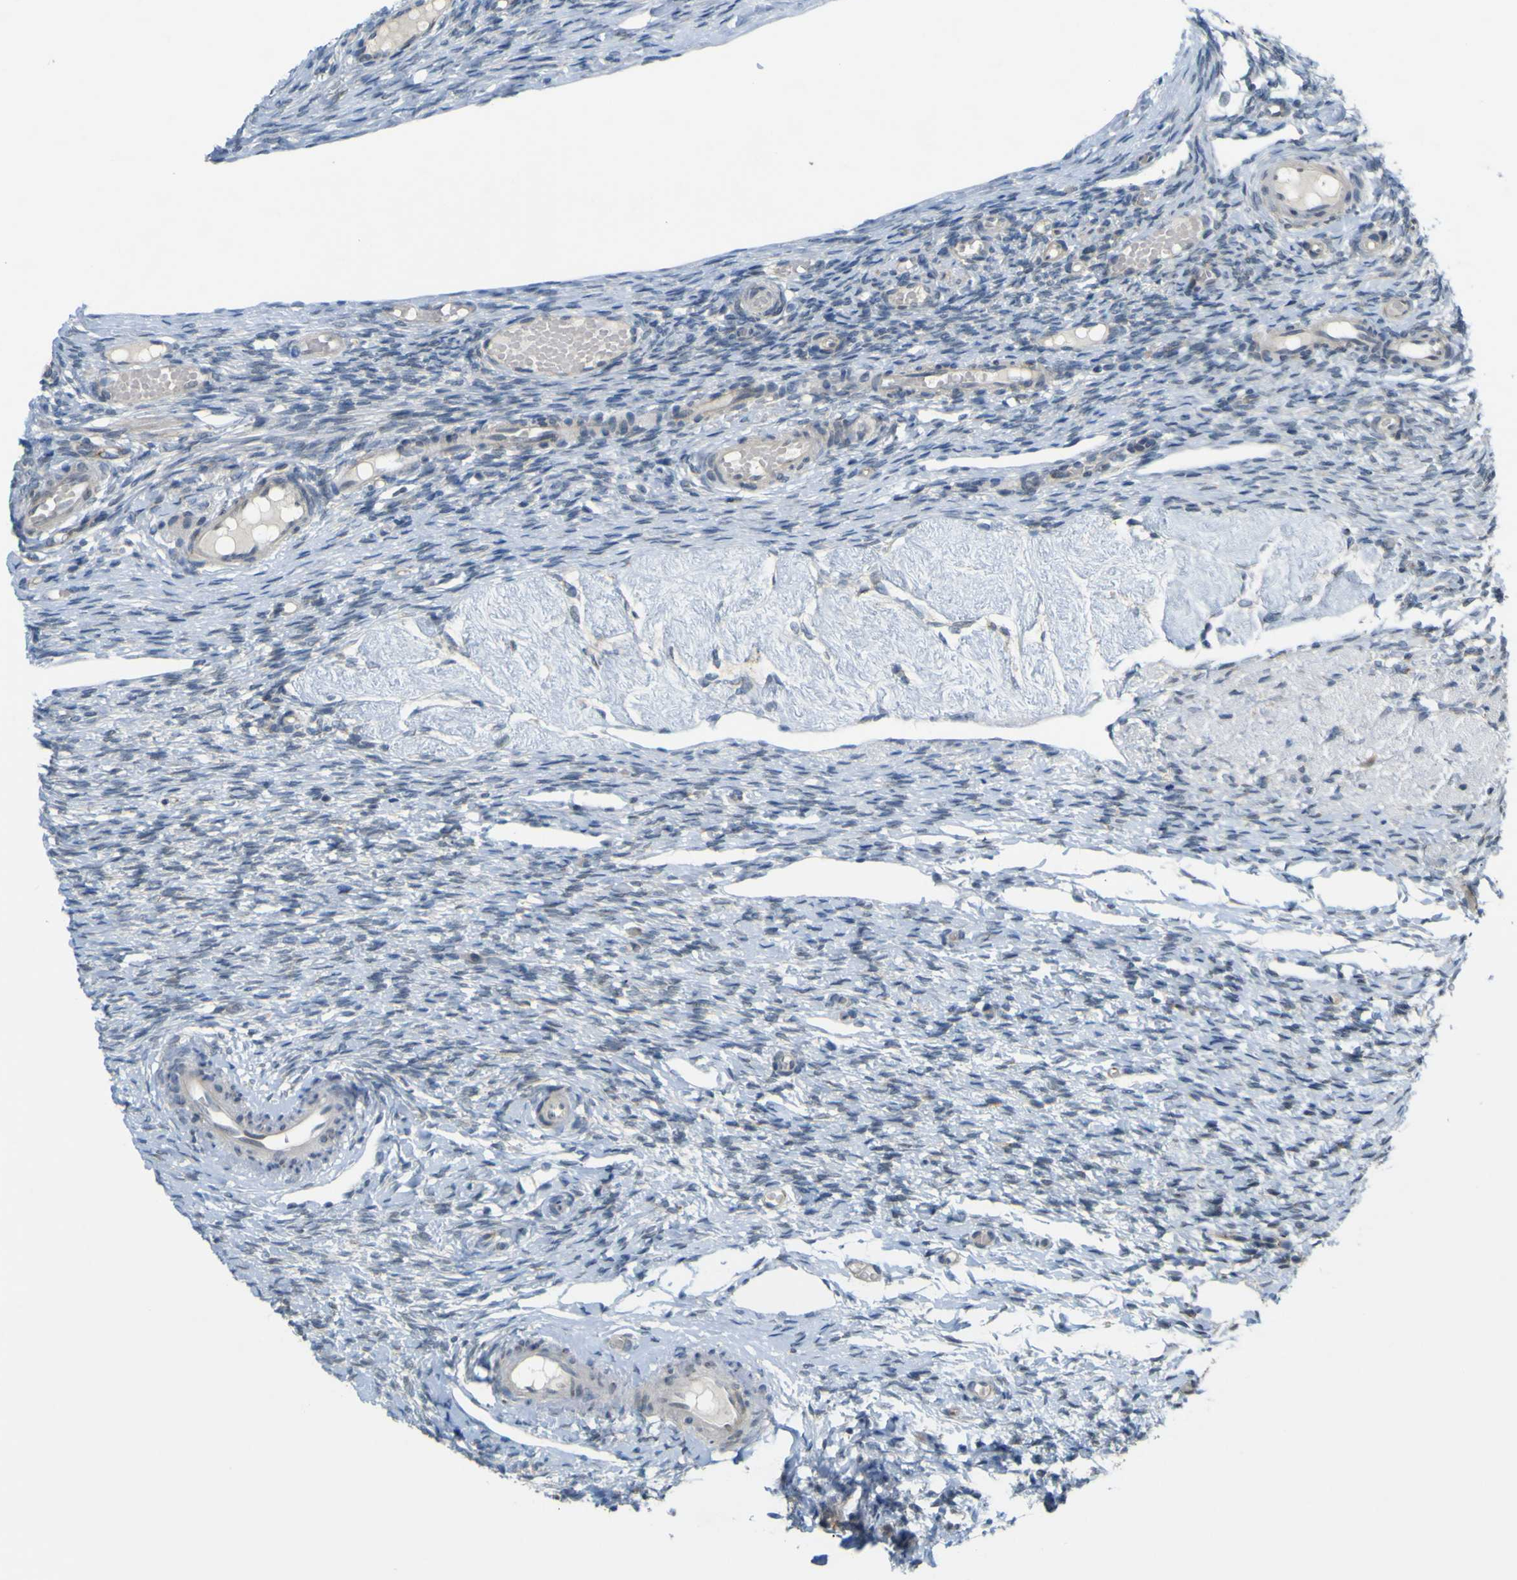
{"staining": {"intensity": "negative", "quantity": "none", "location": "none"}, "tissue": "ovary", "cell_type": "Ovarian stroma cells", "image_type": "normal", "snomed": [{"axis": "morphology", "description": "Normal tissue, NOS"}, {"axis": "topography", "description": "Ovary"}], "caption": "Ovary was stained to show a protein in brown. There is no significant expression in ovarian stroma cells. (DAB immunohistochemistry (IHC), high magnification).", "gene": "IGF2R", "patient": {"sex": "female", "age": 60}}